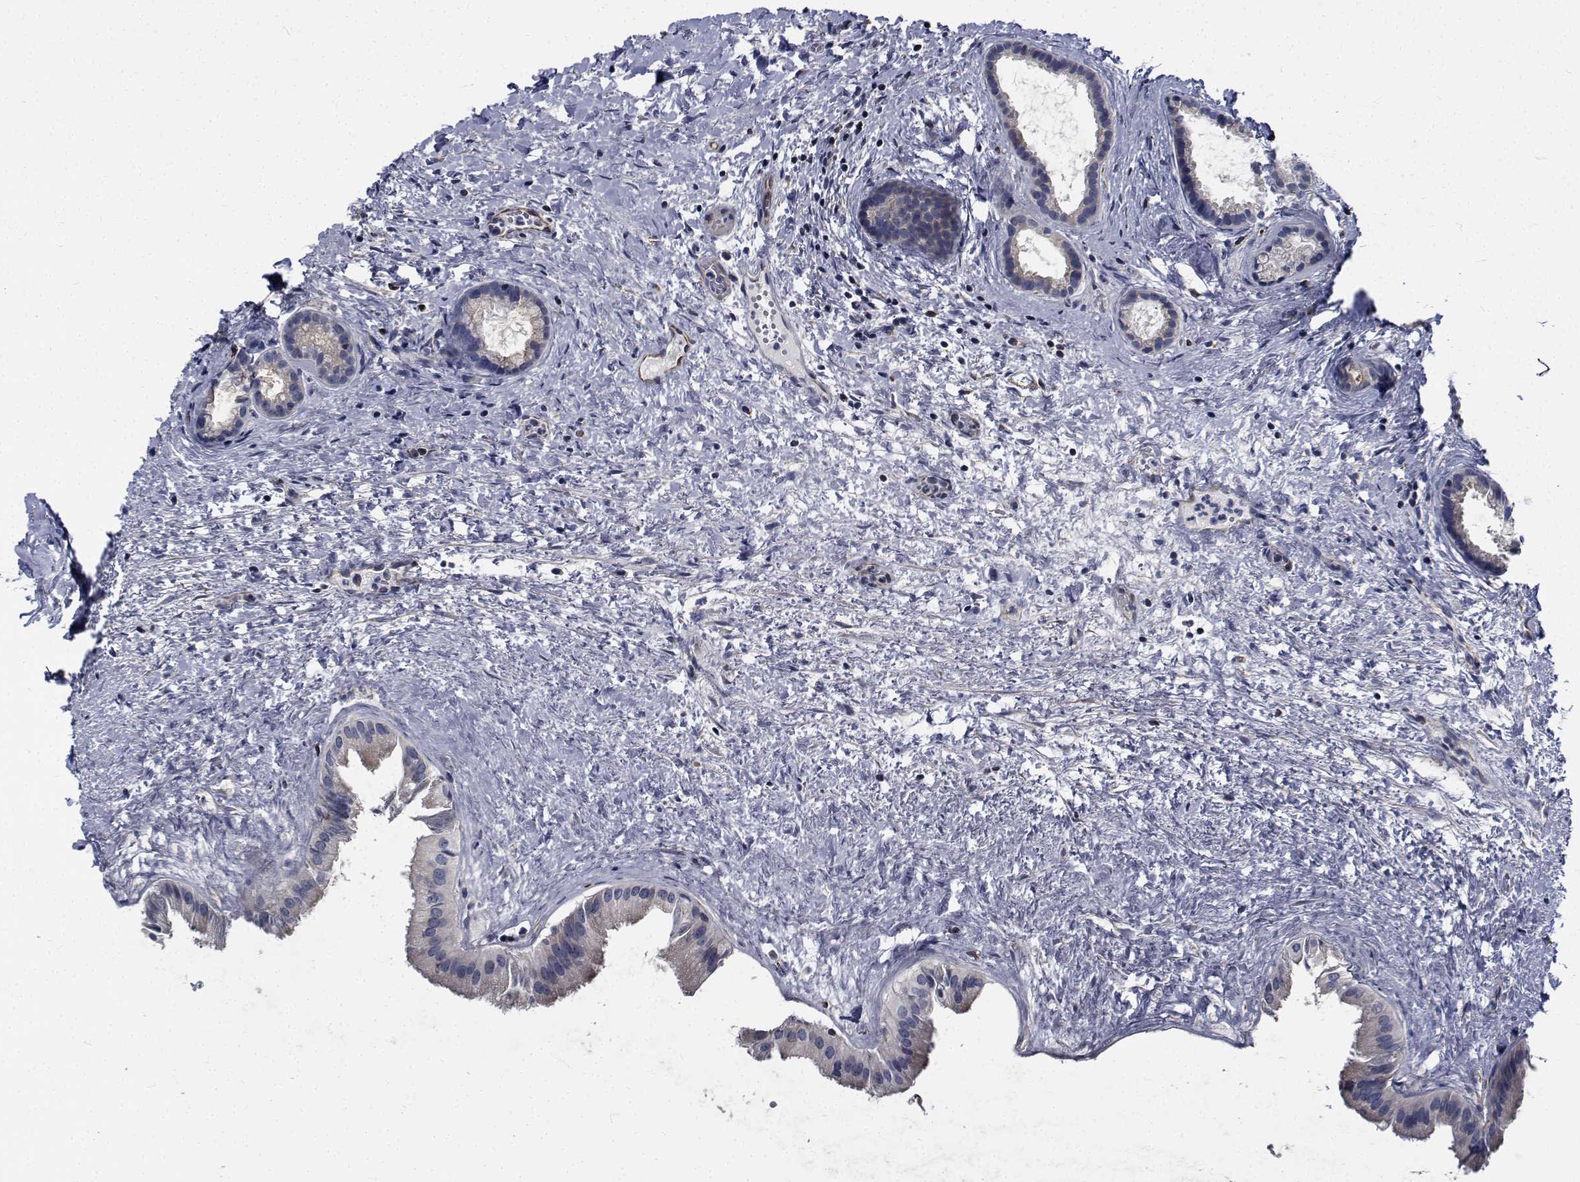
{"staining": {"intensity": "negative", "quantity": "none", "location": "none"}, "tissue": "gallbladder", "cell_type": "Glandular cells", "image_type": "normal", "snomed": [{"axis": "morphology", "description": "Normal tissue, NOS"}, {"axis": "topography", "description": "Gallbladder"}], "caption": "Gallbladder stained for a protein using immunohistochemistry (IHC) demonstrates no positivity glandular cells.", "gene": "TTBK1", "patient": {"sex": "male", "age": 70}}